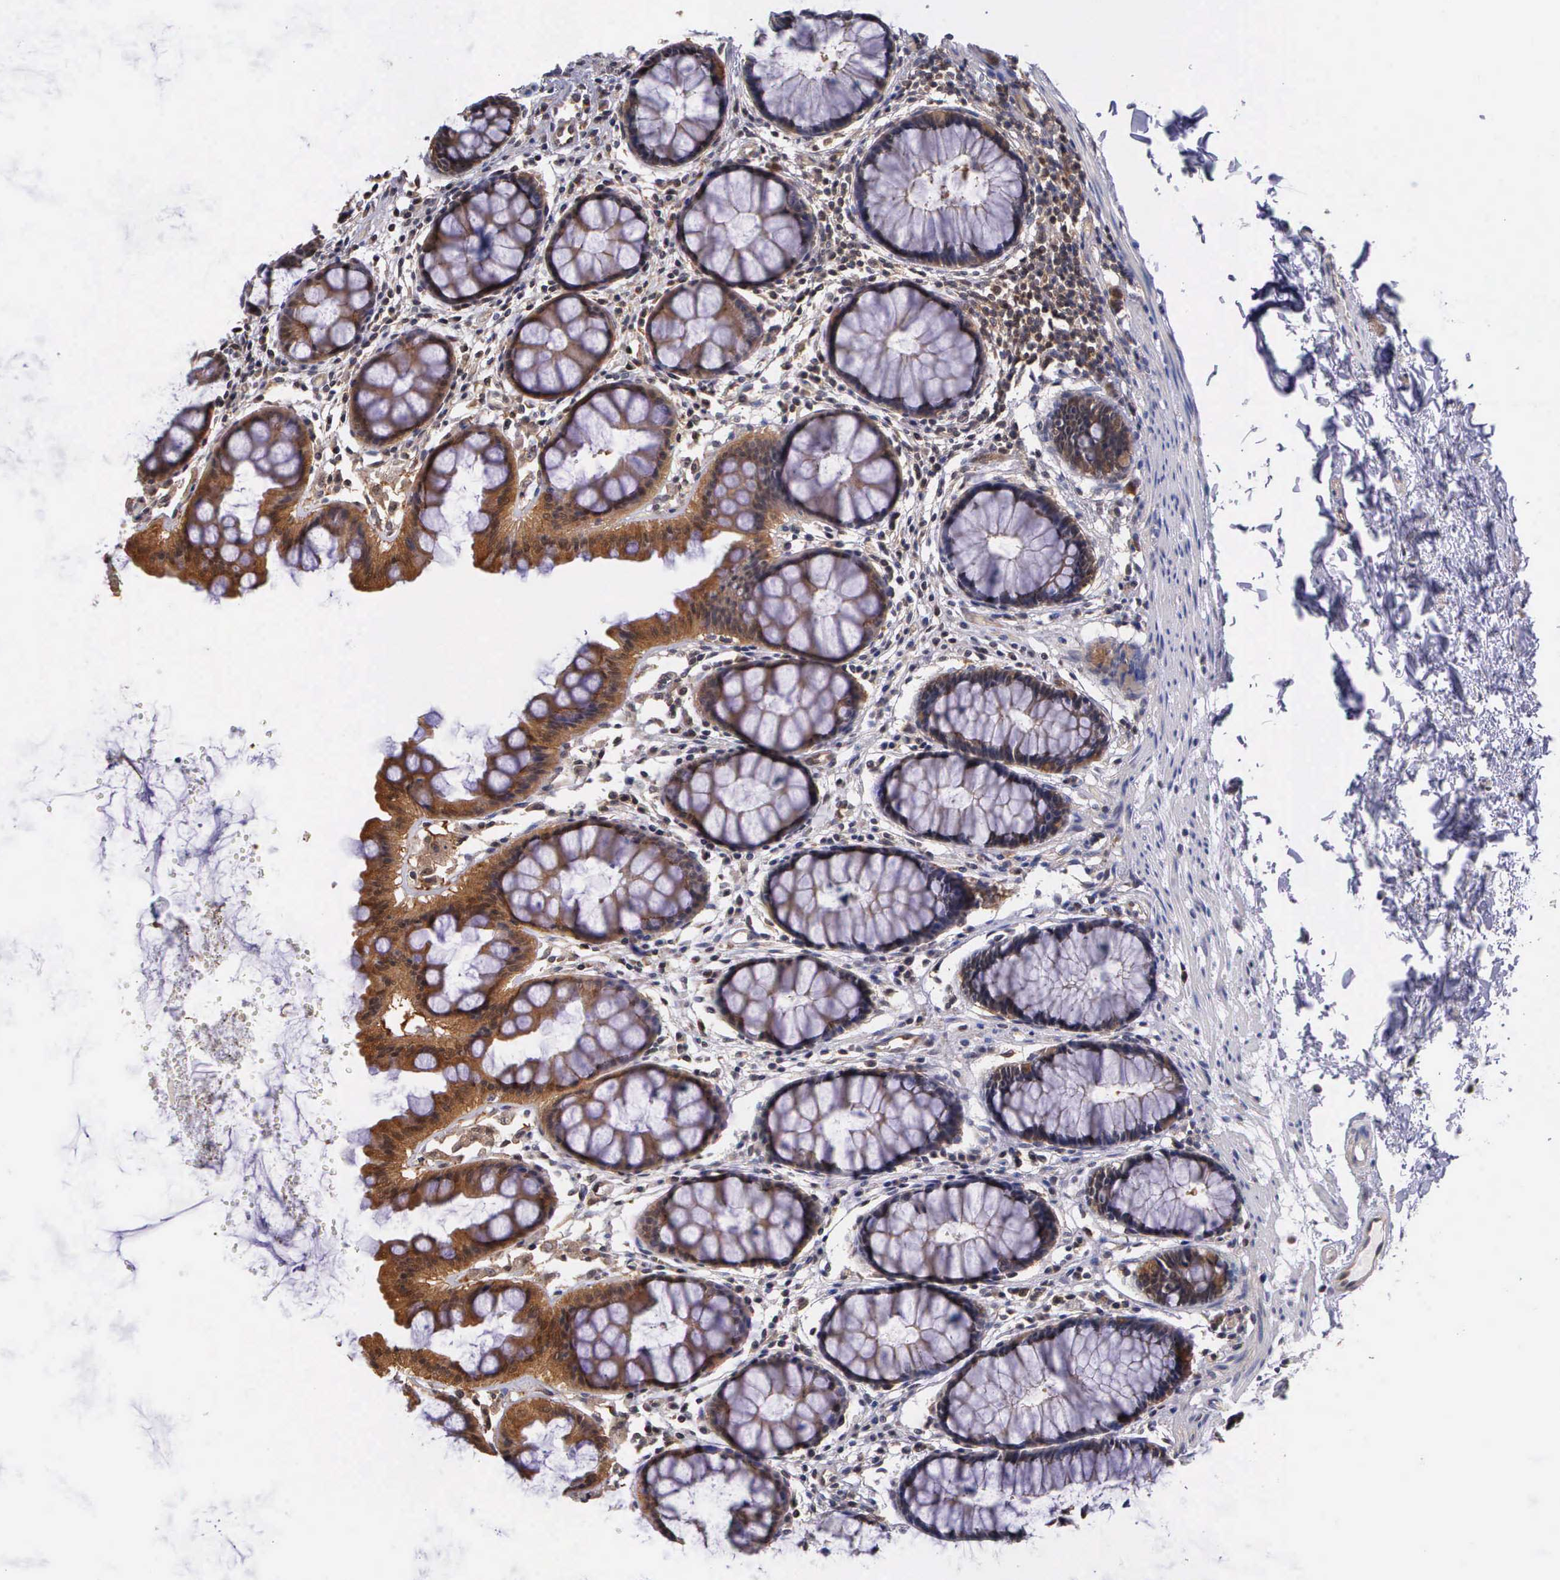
{"staining": {"intensity": "moderate", "quantity": ">75%", "location": "cytoplasmic/membranous"}, "tissue": "rectum", "cell_type": "Glandular cells", "image_type": "normal", "snomed": [{"axis": "morphology", "description": "Normal tissue, NOS"}, {"axis": "topography", "description": "Rectum"}], "caption": "Moderate cytoplasmic/membranous staining is present in approximately >75% of glandular cells in unremarkable rectum.", "gene": "IGBP1P2", "patient": {"sex": "male", "age": 77}}